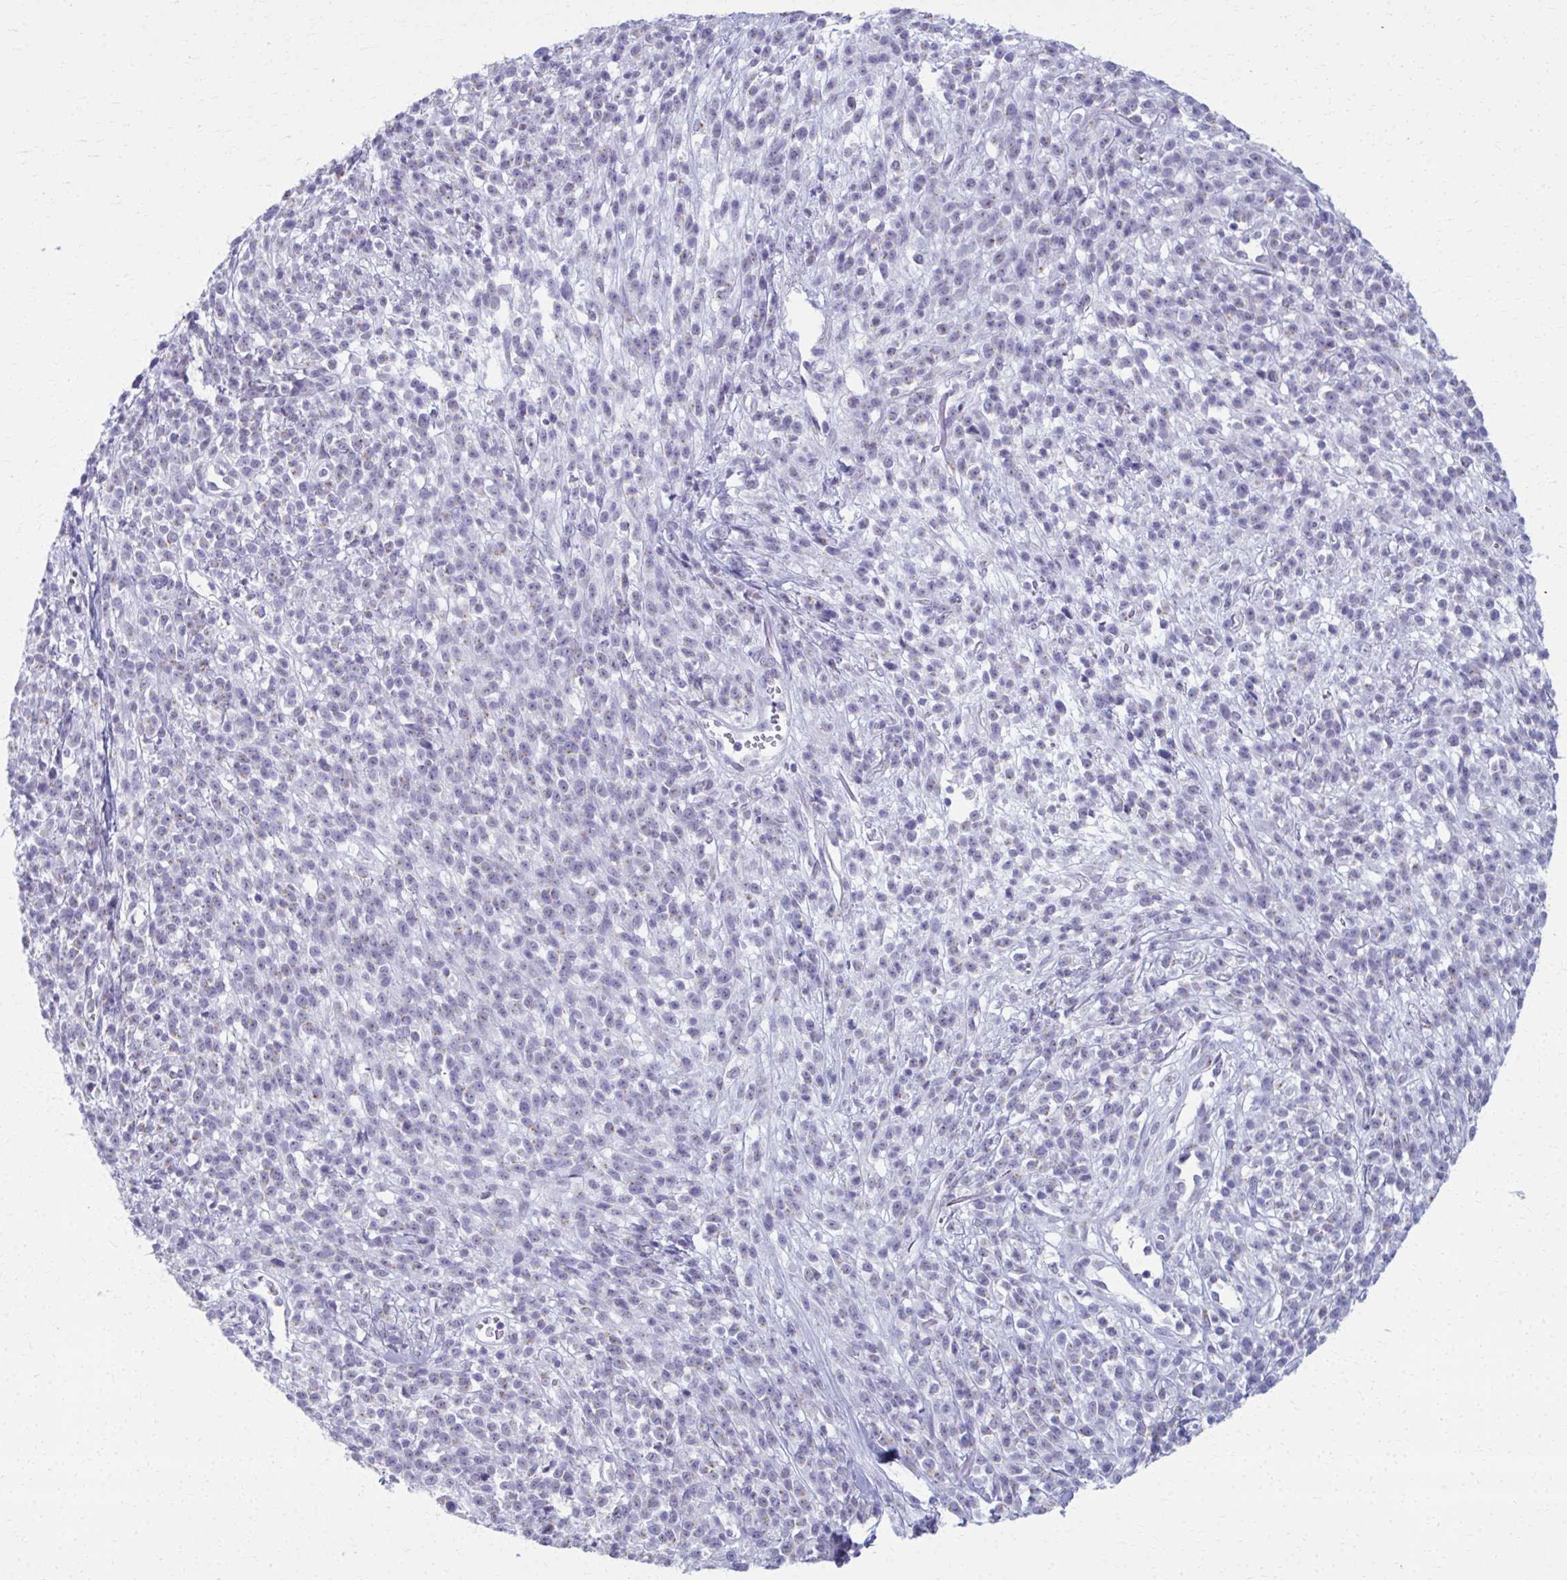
{"staining": {"intensity": "negative", "quantity": "none", "location": "none"}, "tissue": "melanoma", "cell_type": "Tumor cells", "image_type": "cancer", "snomed": [{"axis": "morphology", "description": "Malignant melanoma, NOS"}, {"axis": "topography", "description": "Skin"}, {"axis": "topography", "description": "Skin of trunk"}], "caption": "Immunohistochemistry (IHC) of malignant melanoma shows no expression in tumor cells. (Stains: DAB immunohistochemistry (IHC) with hematoxylin counter stain, Microscopy: brightfield microscopy at high magnification).", "gene": "SCLY", "patient": {"sex": "male", "age": 74}}